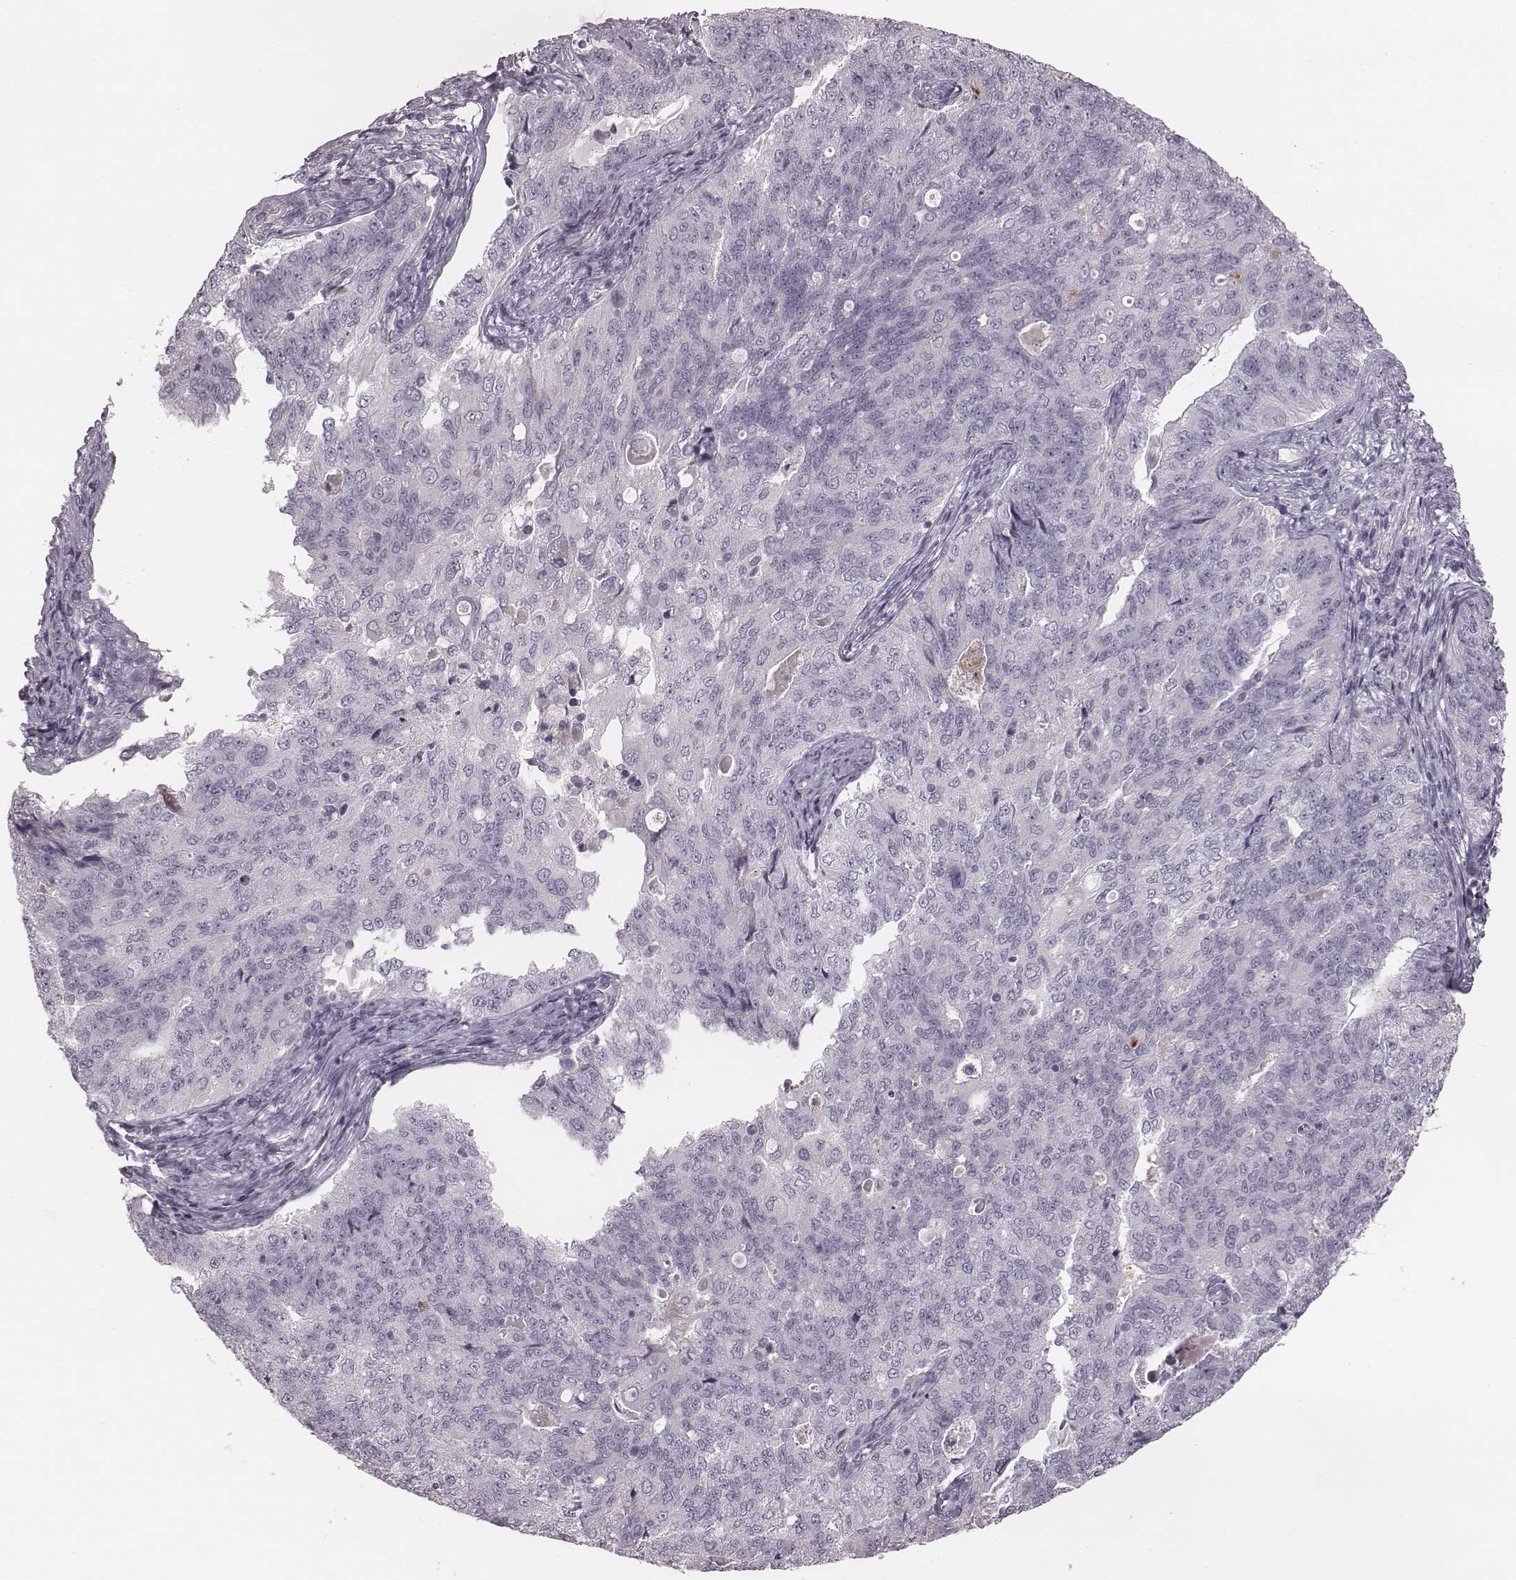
{"staining": {"intensity": "negative", "quantity": "none", "location": "none"}, "tissue": "endometrial cancer", "cell_type": "Tumor cells", "image_type": "cancer", "snomed": [{"axis": "morphology", "description": "Adenocarcinoma, NOS"}, {"axis": "topography", "description": "Endometrium"}], "caption": "High power microscopy histopathology image of an immunohistochemistry image of endometrial cancer (adenocarcinoma), revealing no significant positivity in tumor cells.", "gene": "S100Z", "patient": {"sex": "female", "age": 43}}